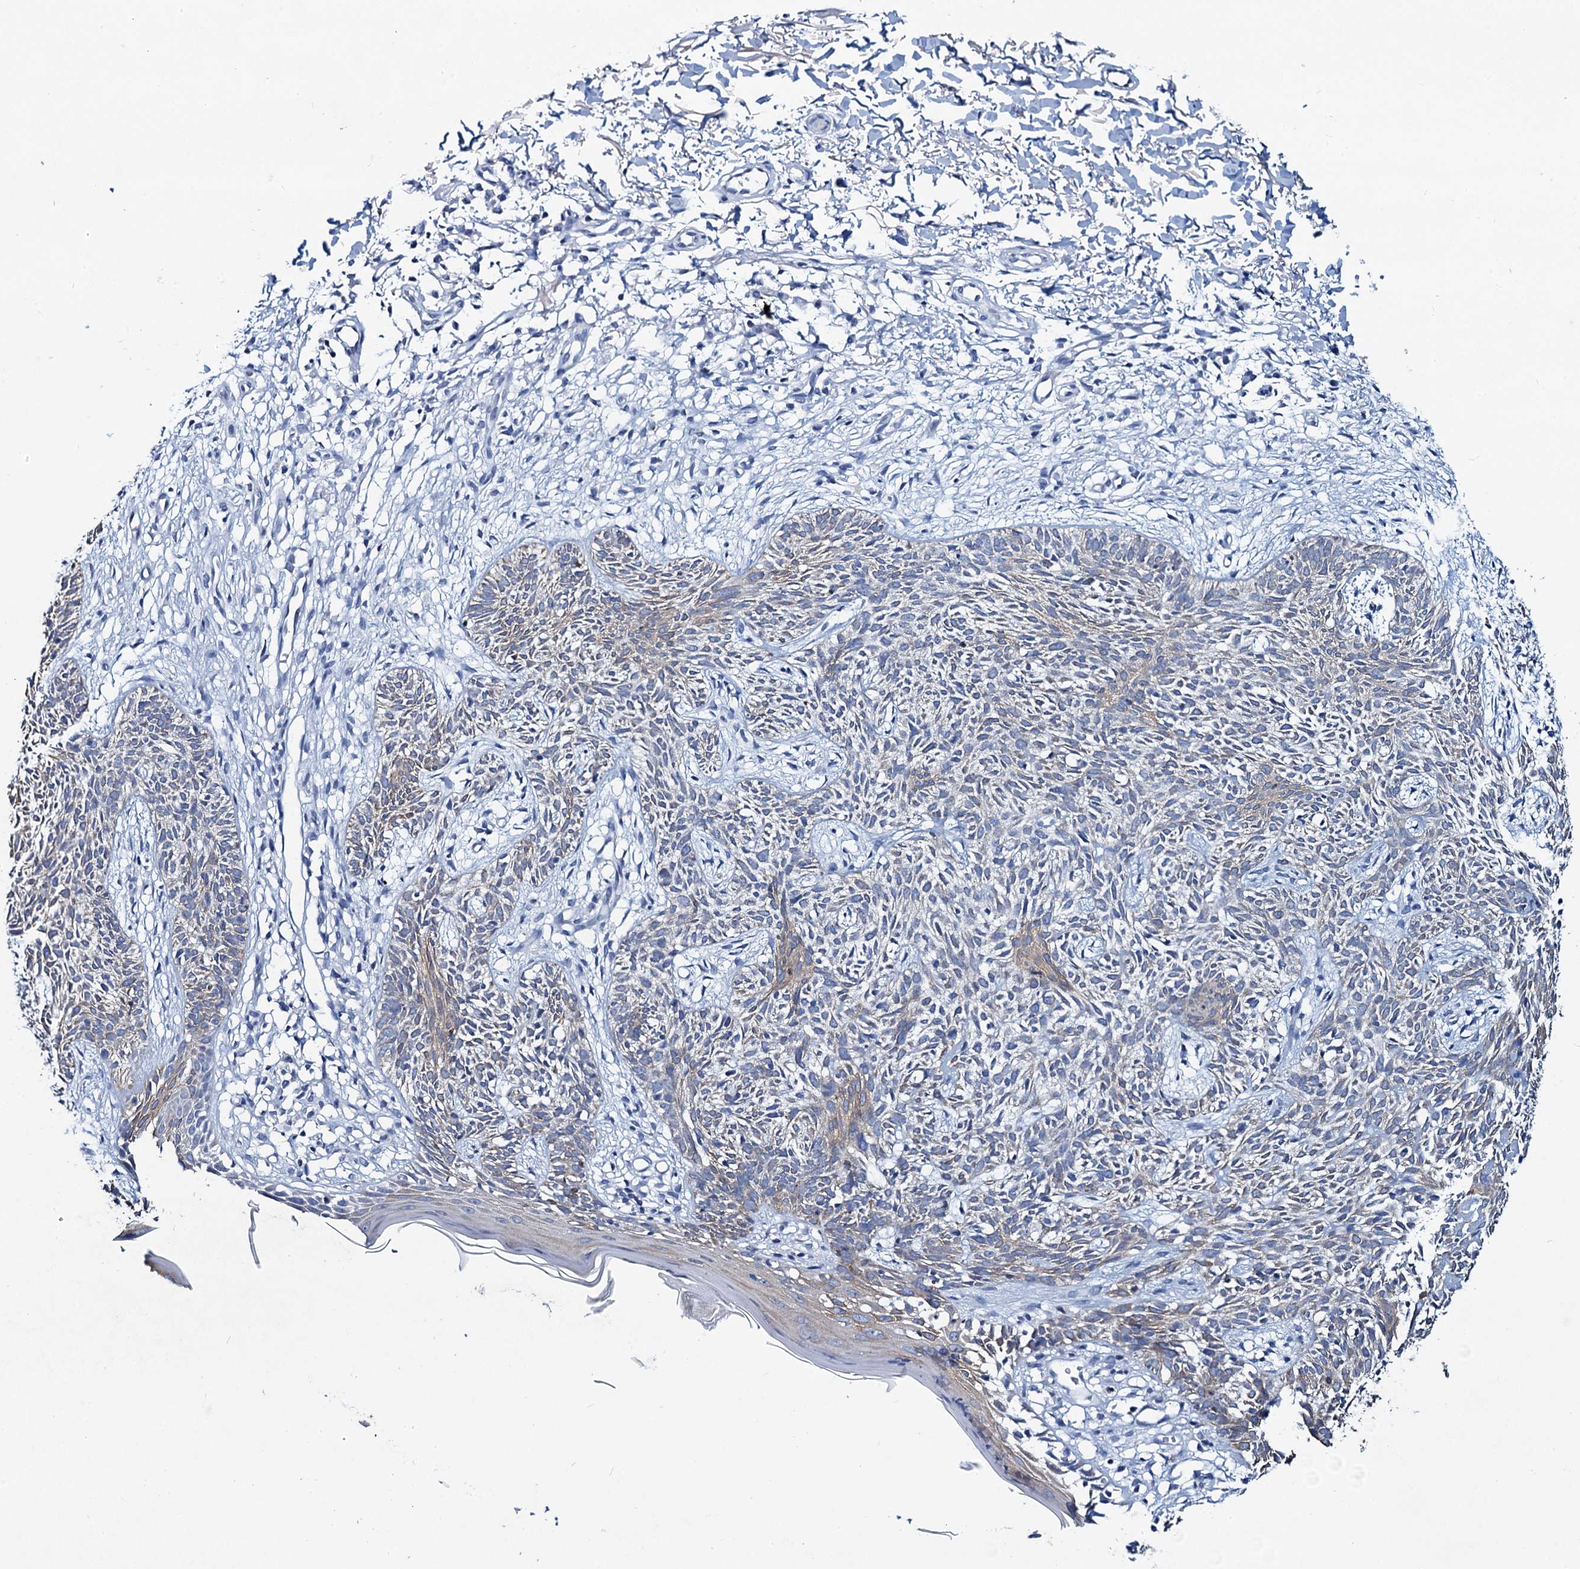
{"staining": {"intensity": "weak", "quantity": "<25%", "location": "cytoplasmic/membranous"}, "tissue": "skin cancer", "cell_type": "Tumor cells", "image_type": "cancer", "snomed": [{"axis": "morphology", "description": "Basal cell carcinoma"}, {"axis": "topography", "description": "Skin"}], "caption": "Immunohistochemistry photomicrograph of human skin cancer (basal cell carcinoma) stained for a protein (brown), which shows no positivity in tumor cells. (DAB immunohistochemistry, high magnification).", "gene": "TOX3", "patient": {"sex": "female", "age": 66}}